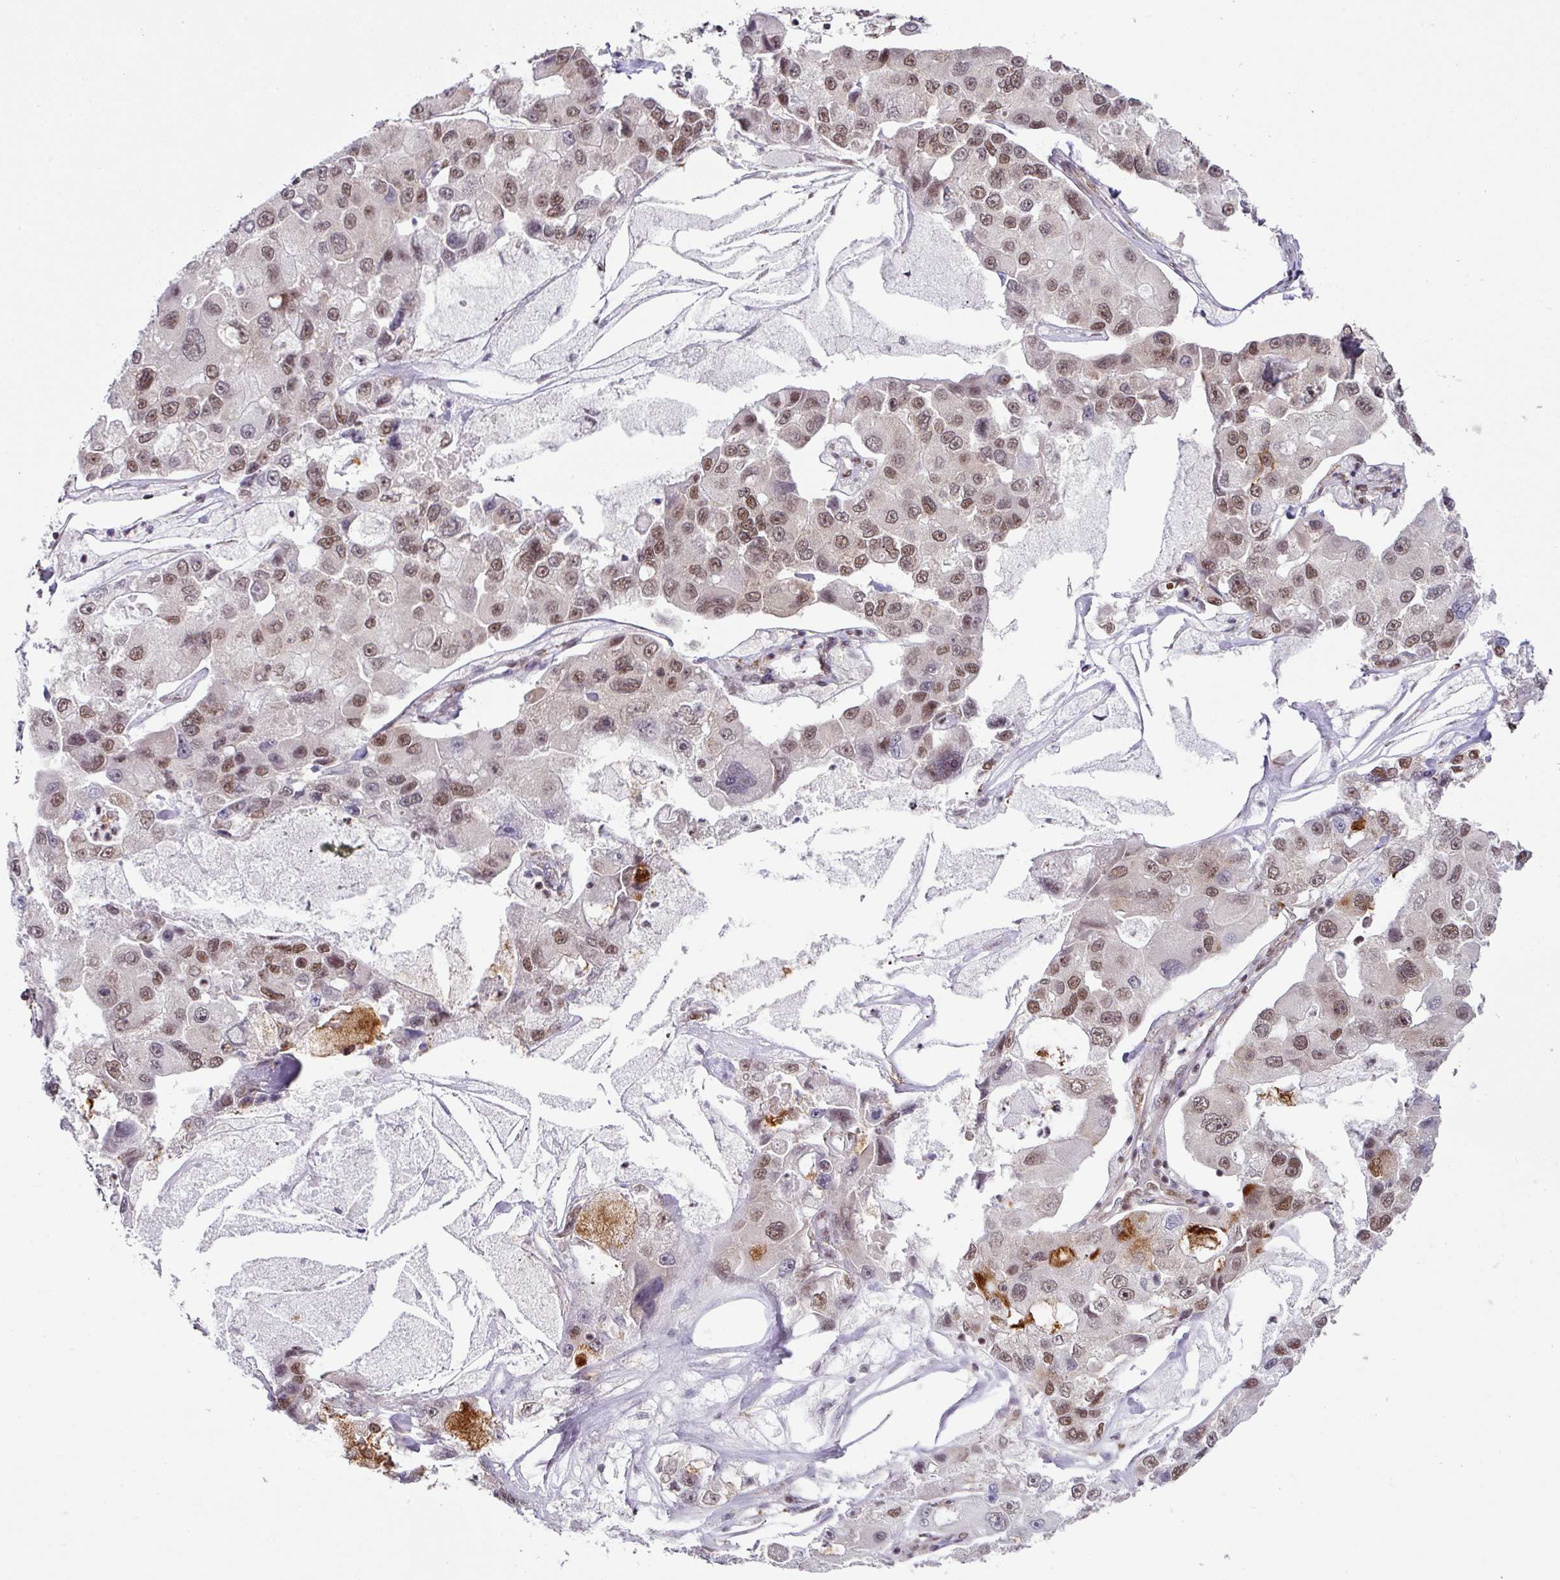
{"staining": {"intensity": "moderate", "quantity": ">75%", "location": "nuclear"}, "tissue": "lung cancer", "cell_type": "Tumor cells", "image_type": "cancer", "snomed": [{"axis": "morphology", "description": "Adenocarcinoma, NOS"}, {"axis": "topography", "description": "Lung"}], "caption": "A histopathology image showing moderate nuclear positivity in about >75% of tumor cells in adenocarcinoma (lung), as visualized by brown immunohistochemical staining.", "gene": "NFYA", "patient": {"sex": "female", "age": 54}}